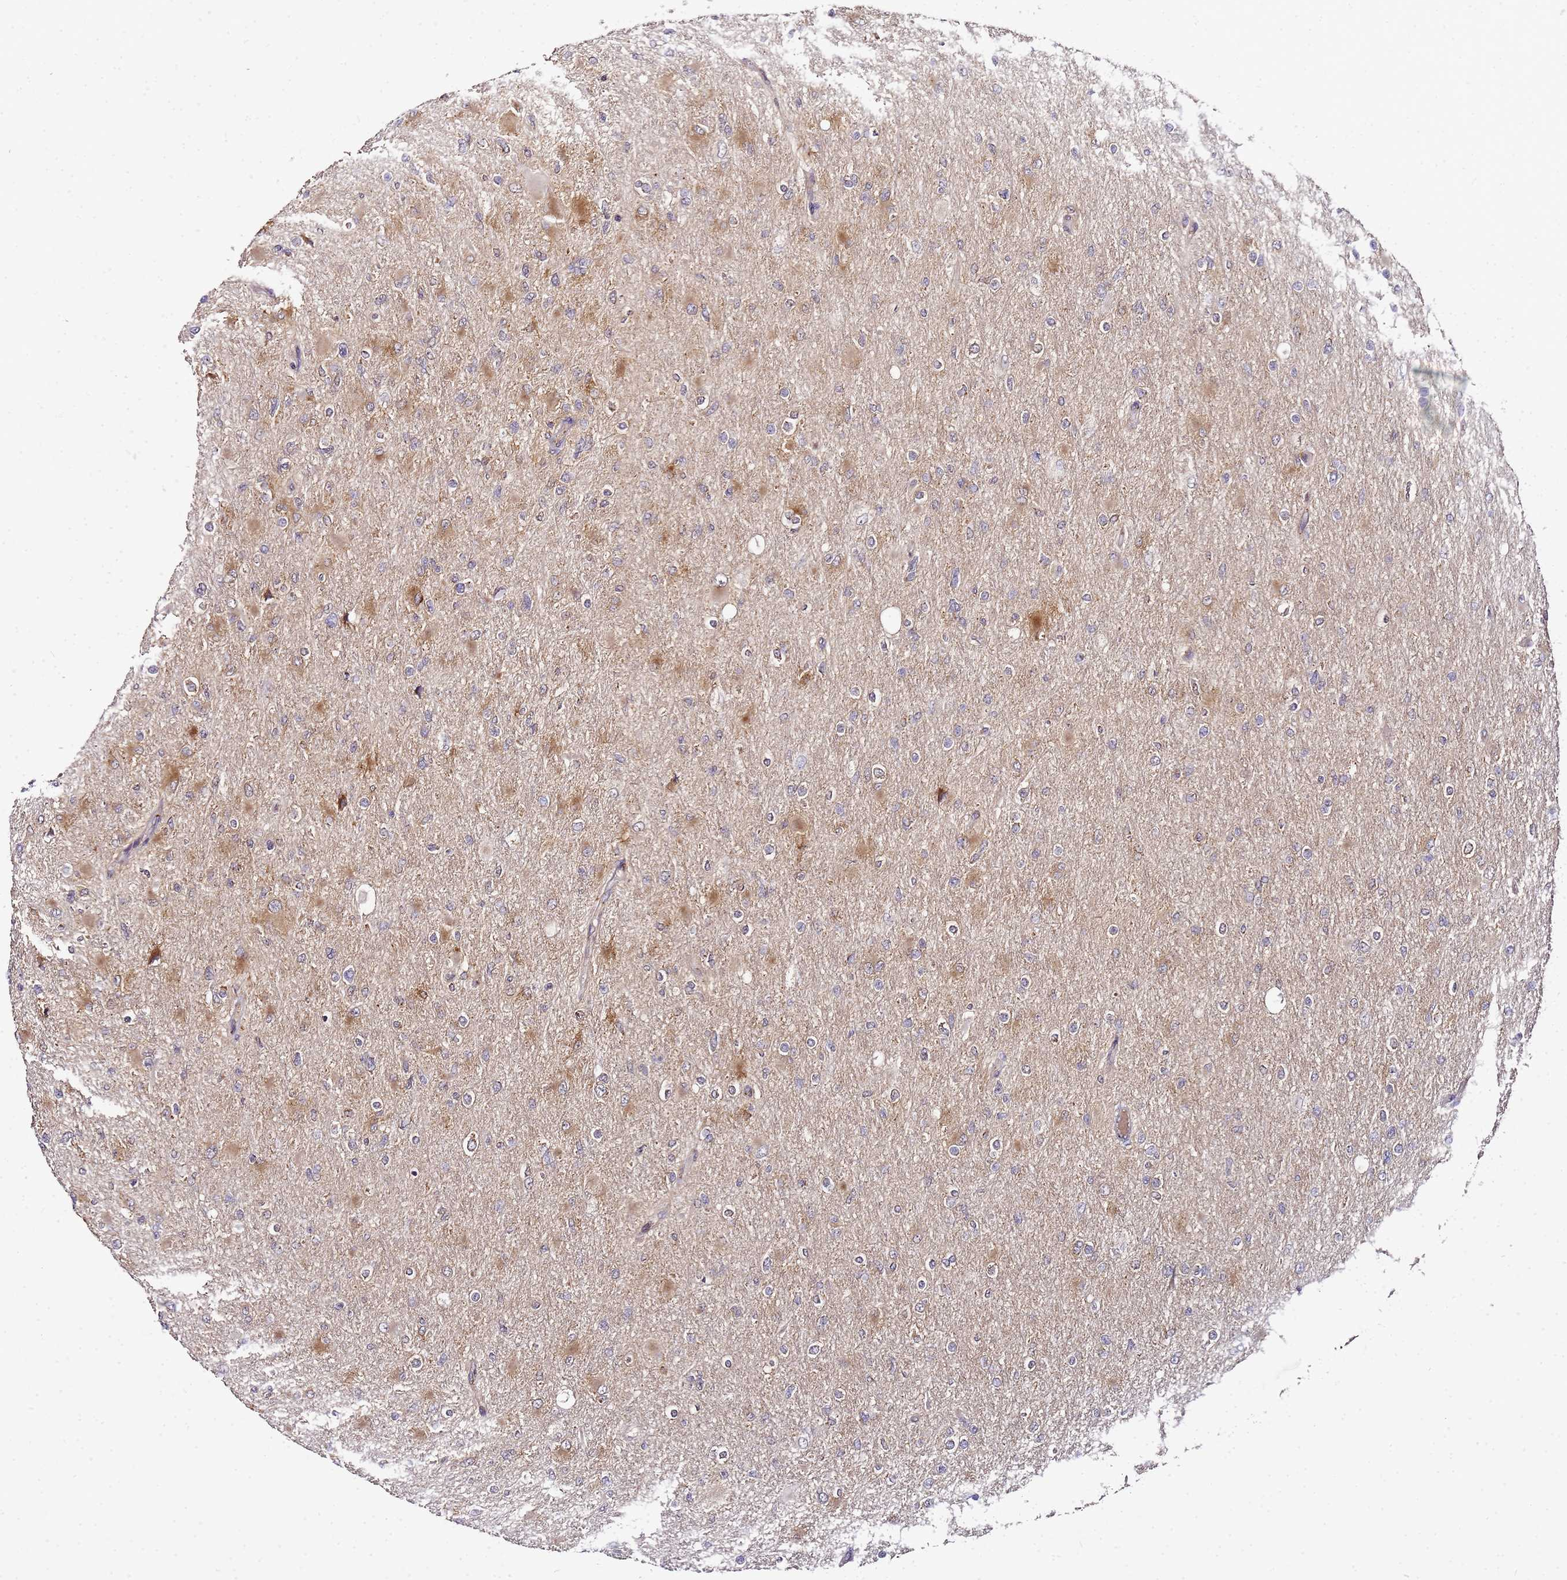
{"staining": {"intensity": "negative", "quantity": "none", "location": "none"}, "tissue": "glioma", "cell_type": "Tumor cells", "image_type": "cancer", "snomed": [{"axis": "morphology", "description": "Glioma, malignant, High grade"}, {"axis": "topography", "description": "Cerebral cortex"}], "caption": "High-grade glioma (malignant) was stained to show a protein in brown. There is no significant staining in tumor cells. (Stains: DAB (3,3'-diaminobenzidine) immunohistochemistry (IHC) with hematoxylin counter stain, Microscopy: brightfield microscopy at high magnification).", "gene": "MRPL49", "patient": {"sex": "female", "age": 36}}